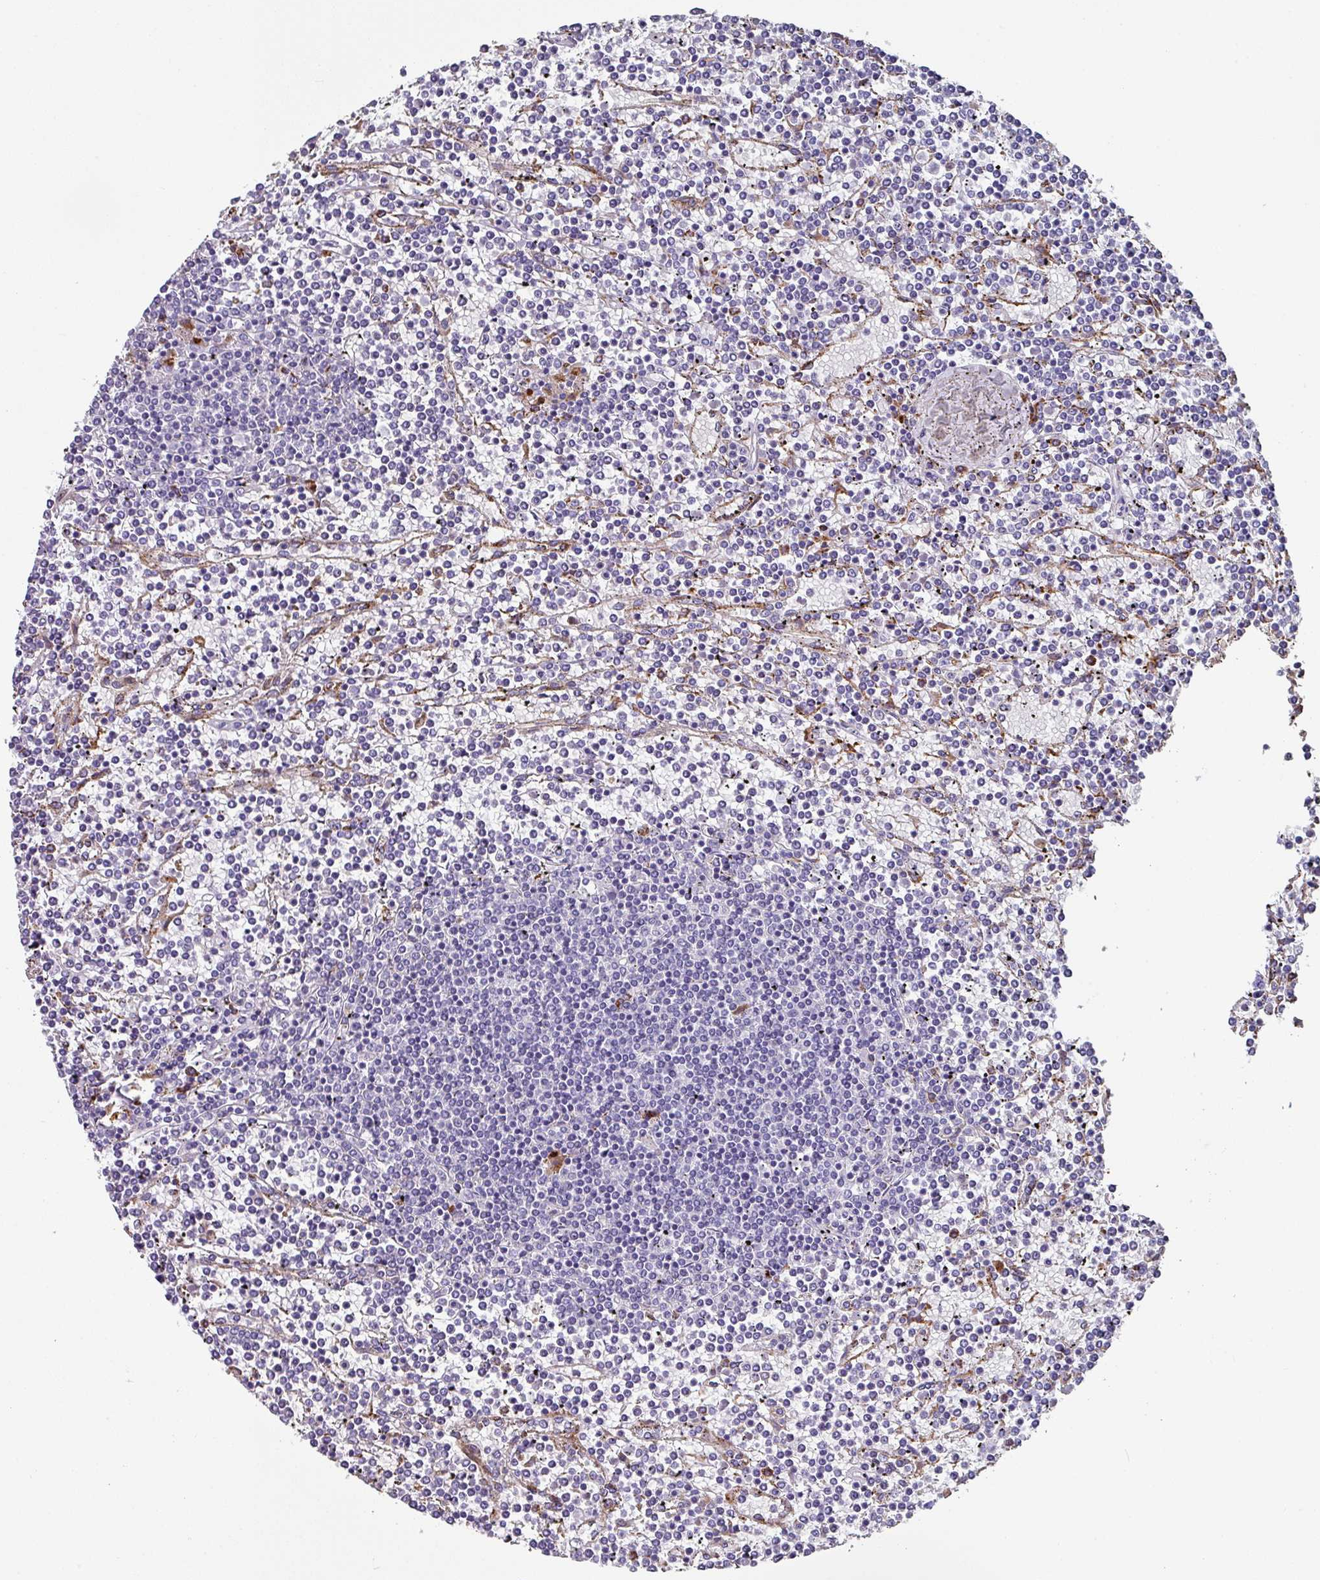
{"staining": {"intensity": "negative", "quantity": "none", "location": "none"}, "tissue": "lymphoma", "cell_type": "Tumor cells", "image_type": "cancer", "snomed": [{"axis": "morphology", "description": "Malignant lymphoma, non-Hodgkin's type, Low grade"}, {"axis": "topography", "description": "Spleen"}], "caption": "High power microscopy photomicrograph of an immunohistochemistry photomicrograph of low-grade malignant lymphoma, non-Hodgkin's type, revealing no significant expression in tumor cells.", "gene": "CPVL", "patient": {"sex": "female", "age": 19}}